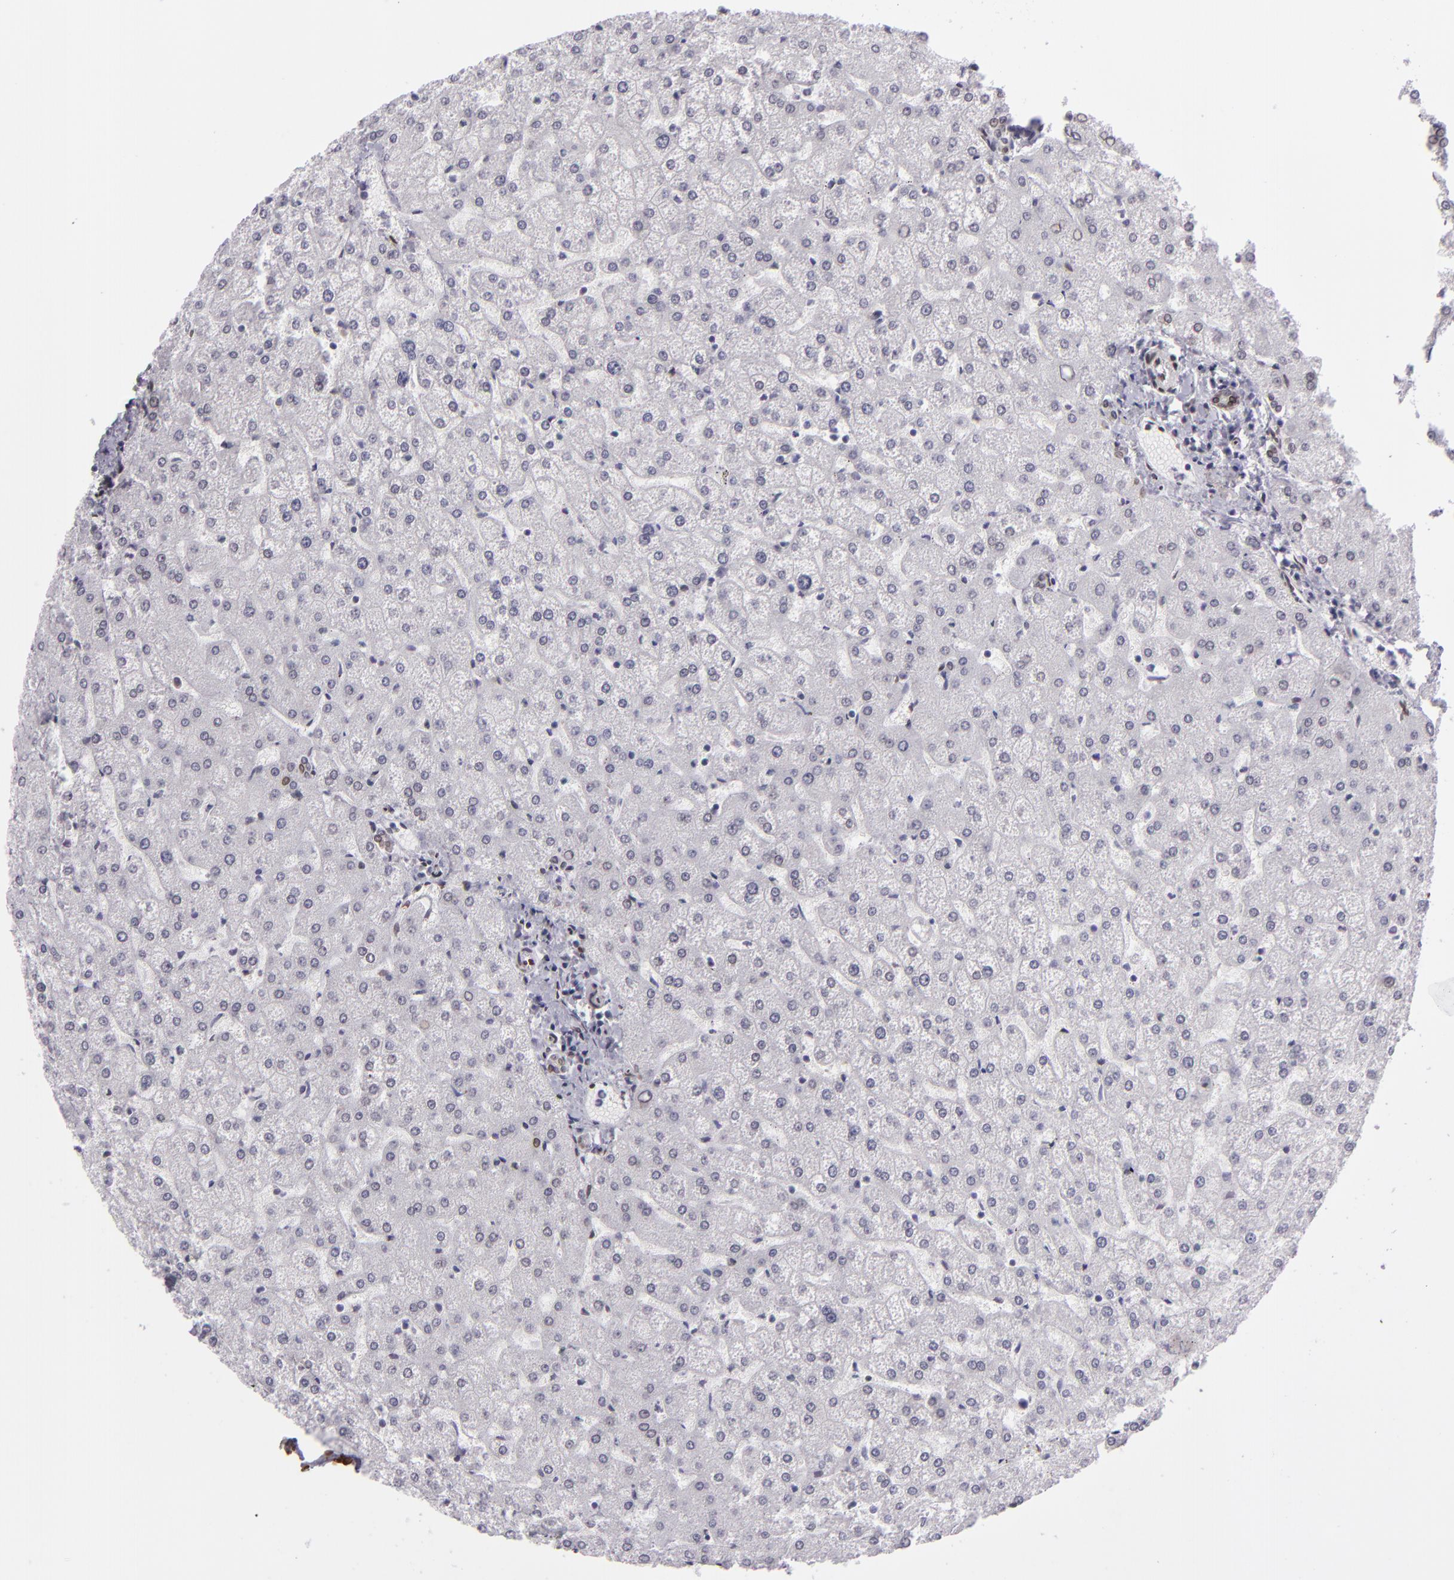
{"staining": {"intensity": "moderate", "quantity": ">75%", "location": "nuclear"}, "tissue": "liver", "cell_type": "Cholangiocytes", "image_type": "normal", "snomed": [{"axis": "morphology", "description": "Normal tissue, NOS"}, {"axis": "topography", "description": "Liver"}], "caption": "Immunohistochemistry image of benign liver: human liver stained using IHC exhibits medium levels of moderate protein expression localized specifically in the nuclear of cholangiocytes, appearing as a nuclear brown color.", "gene": "EMD", "patient": {"sex": "female", "age": 32}}